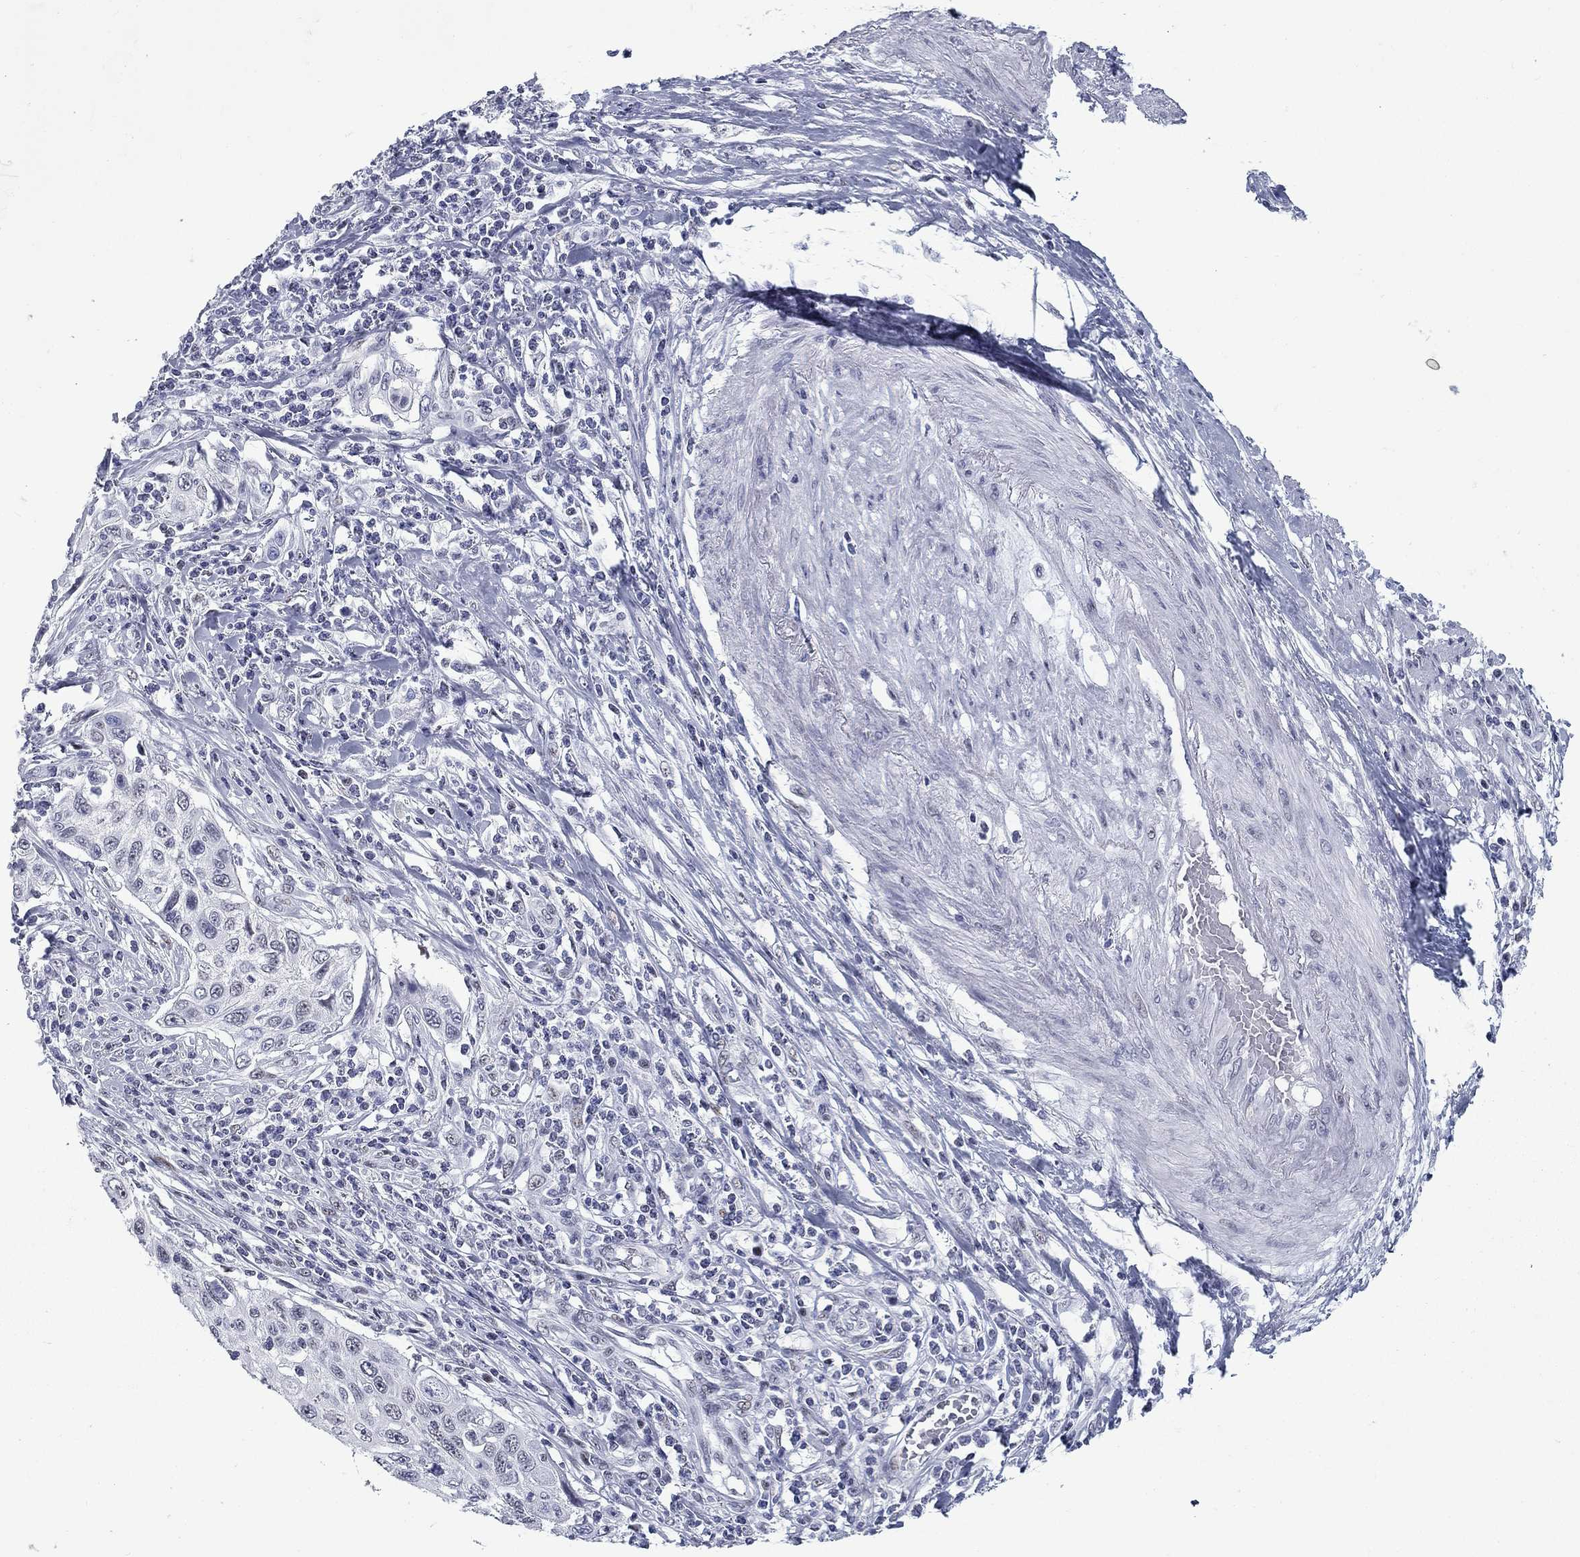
{"staining": {"intensity": "negative", "quantity": "none", "location": "none"}, "tissue": "cervical cancer", "cell_type": "Tumor cells", "image_type": "cancer", "snomed": [{"axis": "morphology", "description": "Squamous cell carcinoma, NOS"}, {"axis": "topography", "description": "Cervix"}], "caption": "This photomicrograph is of cervical cancer stained with IHC to label a protein in brown with the nuclei are counter-stained blue. There is no positivity in tumor cells.", "gene": "ASF1B", "patient": {"sex": "female", "age": 70}}